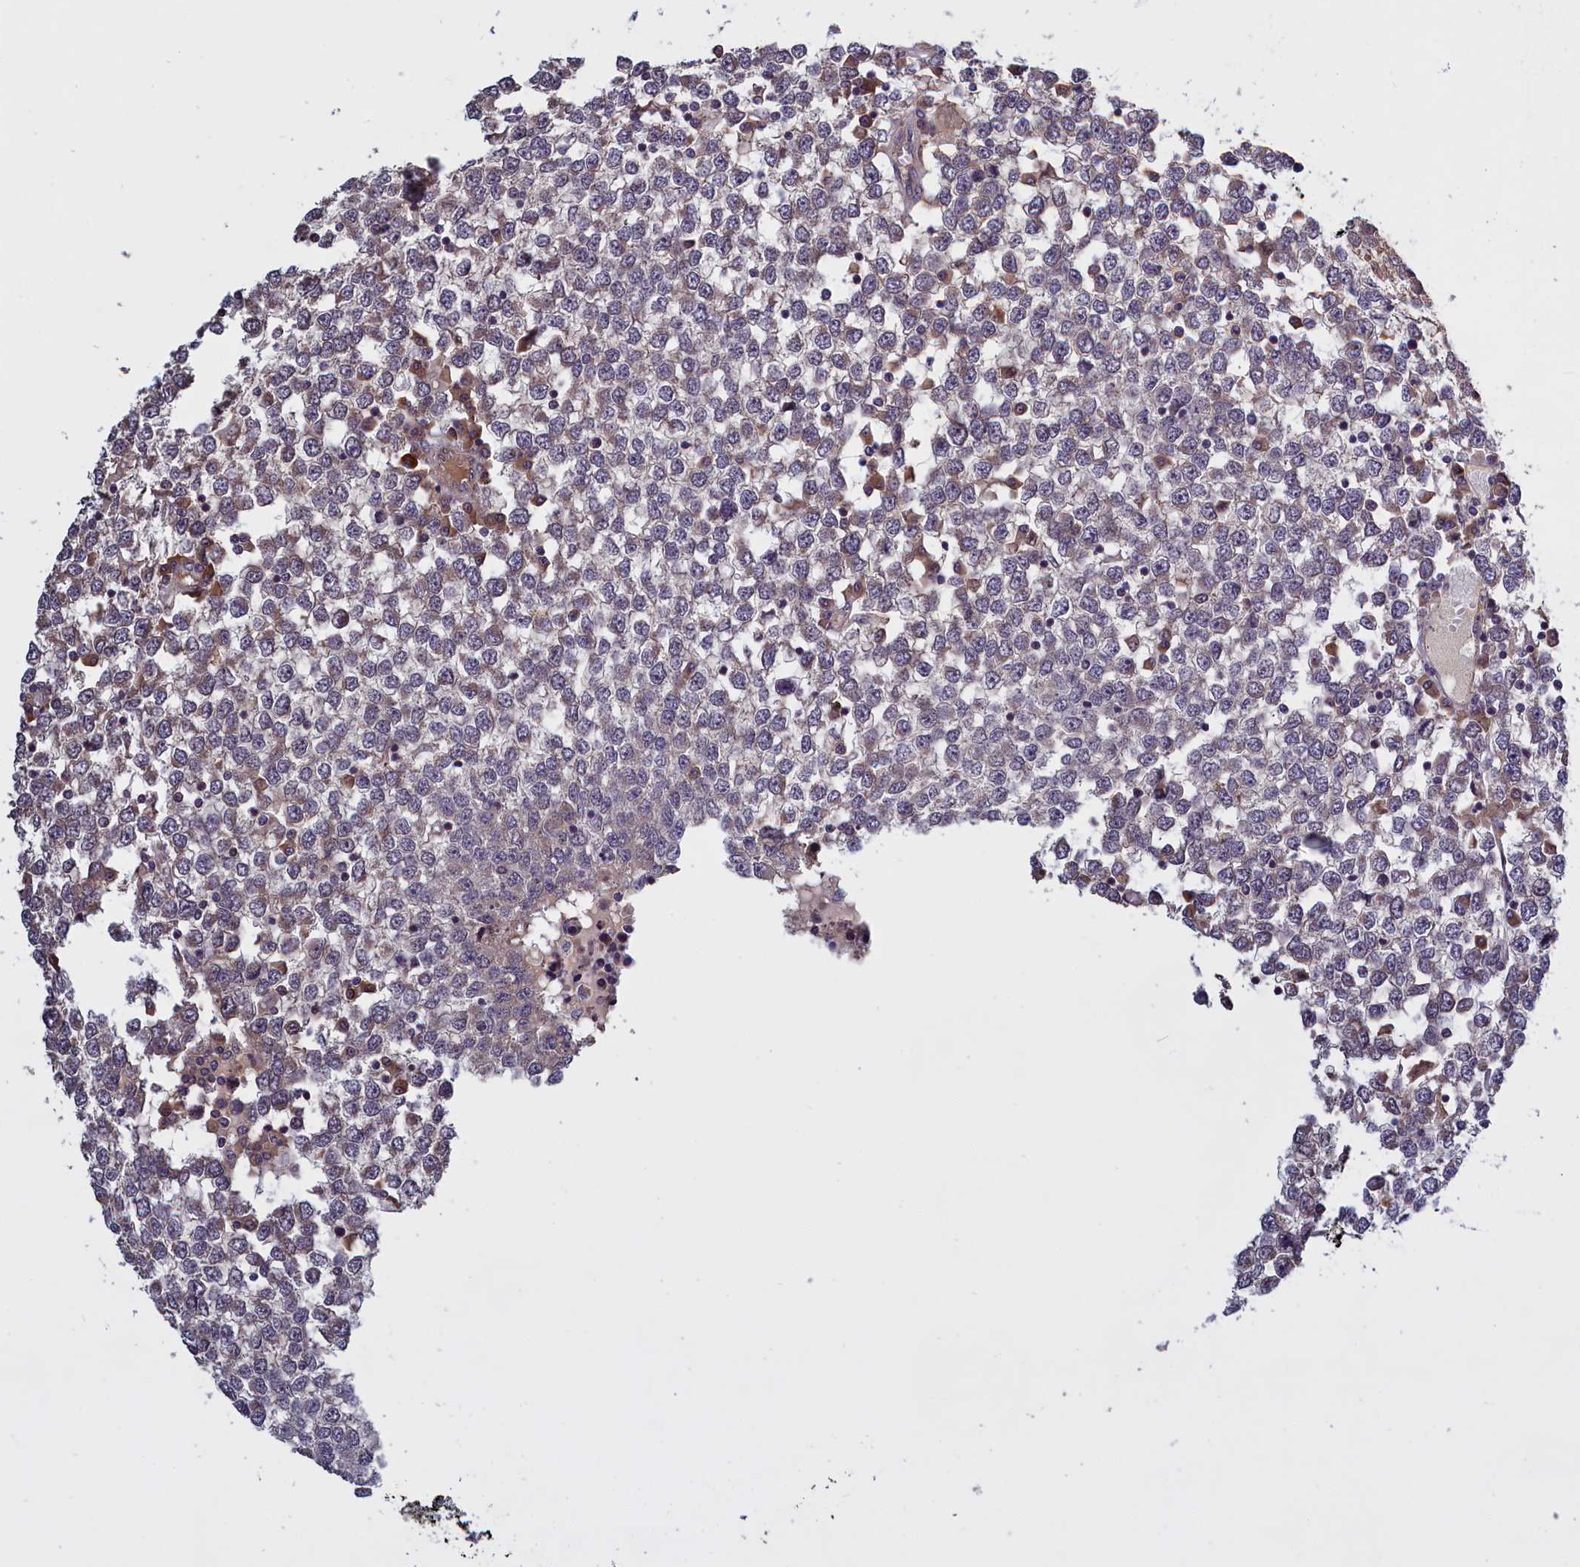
{"staining": {"intensity": "weak", "quantity": "<25%", "location": "cytoplasmic/membranous"}, "tissue": "testis cancer", "cell_type": "Tumor cells", "image_type": "cancer", "snomed": [{"axis": "morphology", "description": "Seminoma, NOS"}, {"axis": "topography", "description": "Testis"}], "caption": "The IHC histopathology image has no significant positivity in tumor cells of testis cancer (seminoma) tissue. (Brightfield microscopy of DAB (3,3'-diaminobenzidine) IHC at high magnification).", "gene": "DENND1B", "patient": {"sex": "male", "age": 65}}